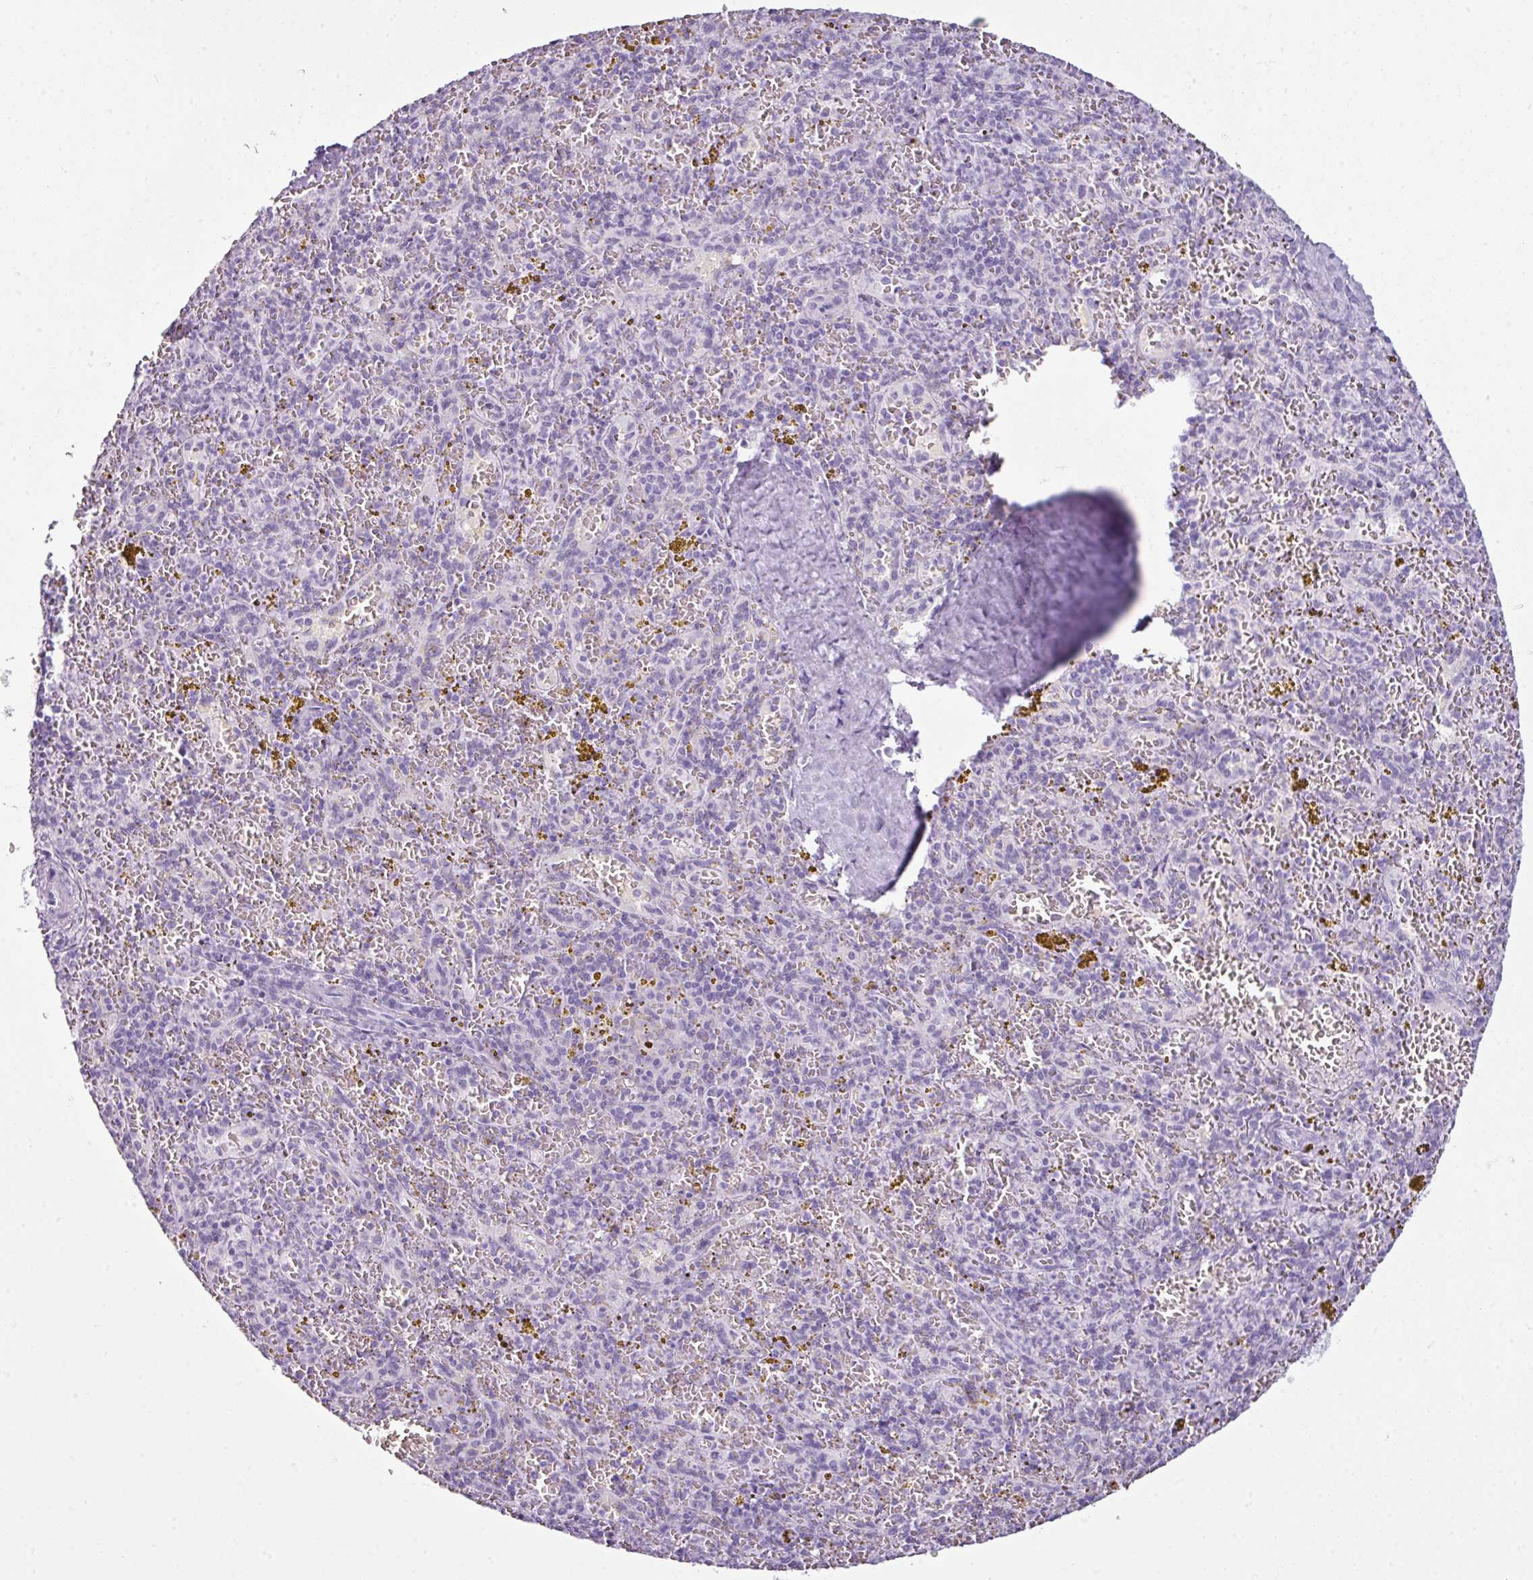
{"staining": {"intensity": "negative", "quantity": "none", "location": "none"}, "tissue": "spleen", "cell_type": "Cells in red pulp", "image_type": "normal", "snomed": [{"axis": "morphology", "description": "Normal tissue, NOS"}, {"axis": "topography", "description": "Spleen"}], "caption": "An IHC image of normal spleen is shown. There is no staining in cells in red pulp of spleen.", "gene": "SCT", "patient": {"sex": "male", "age": 57}}